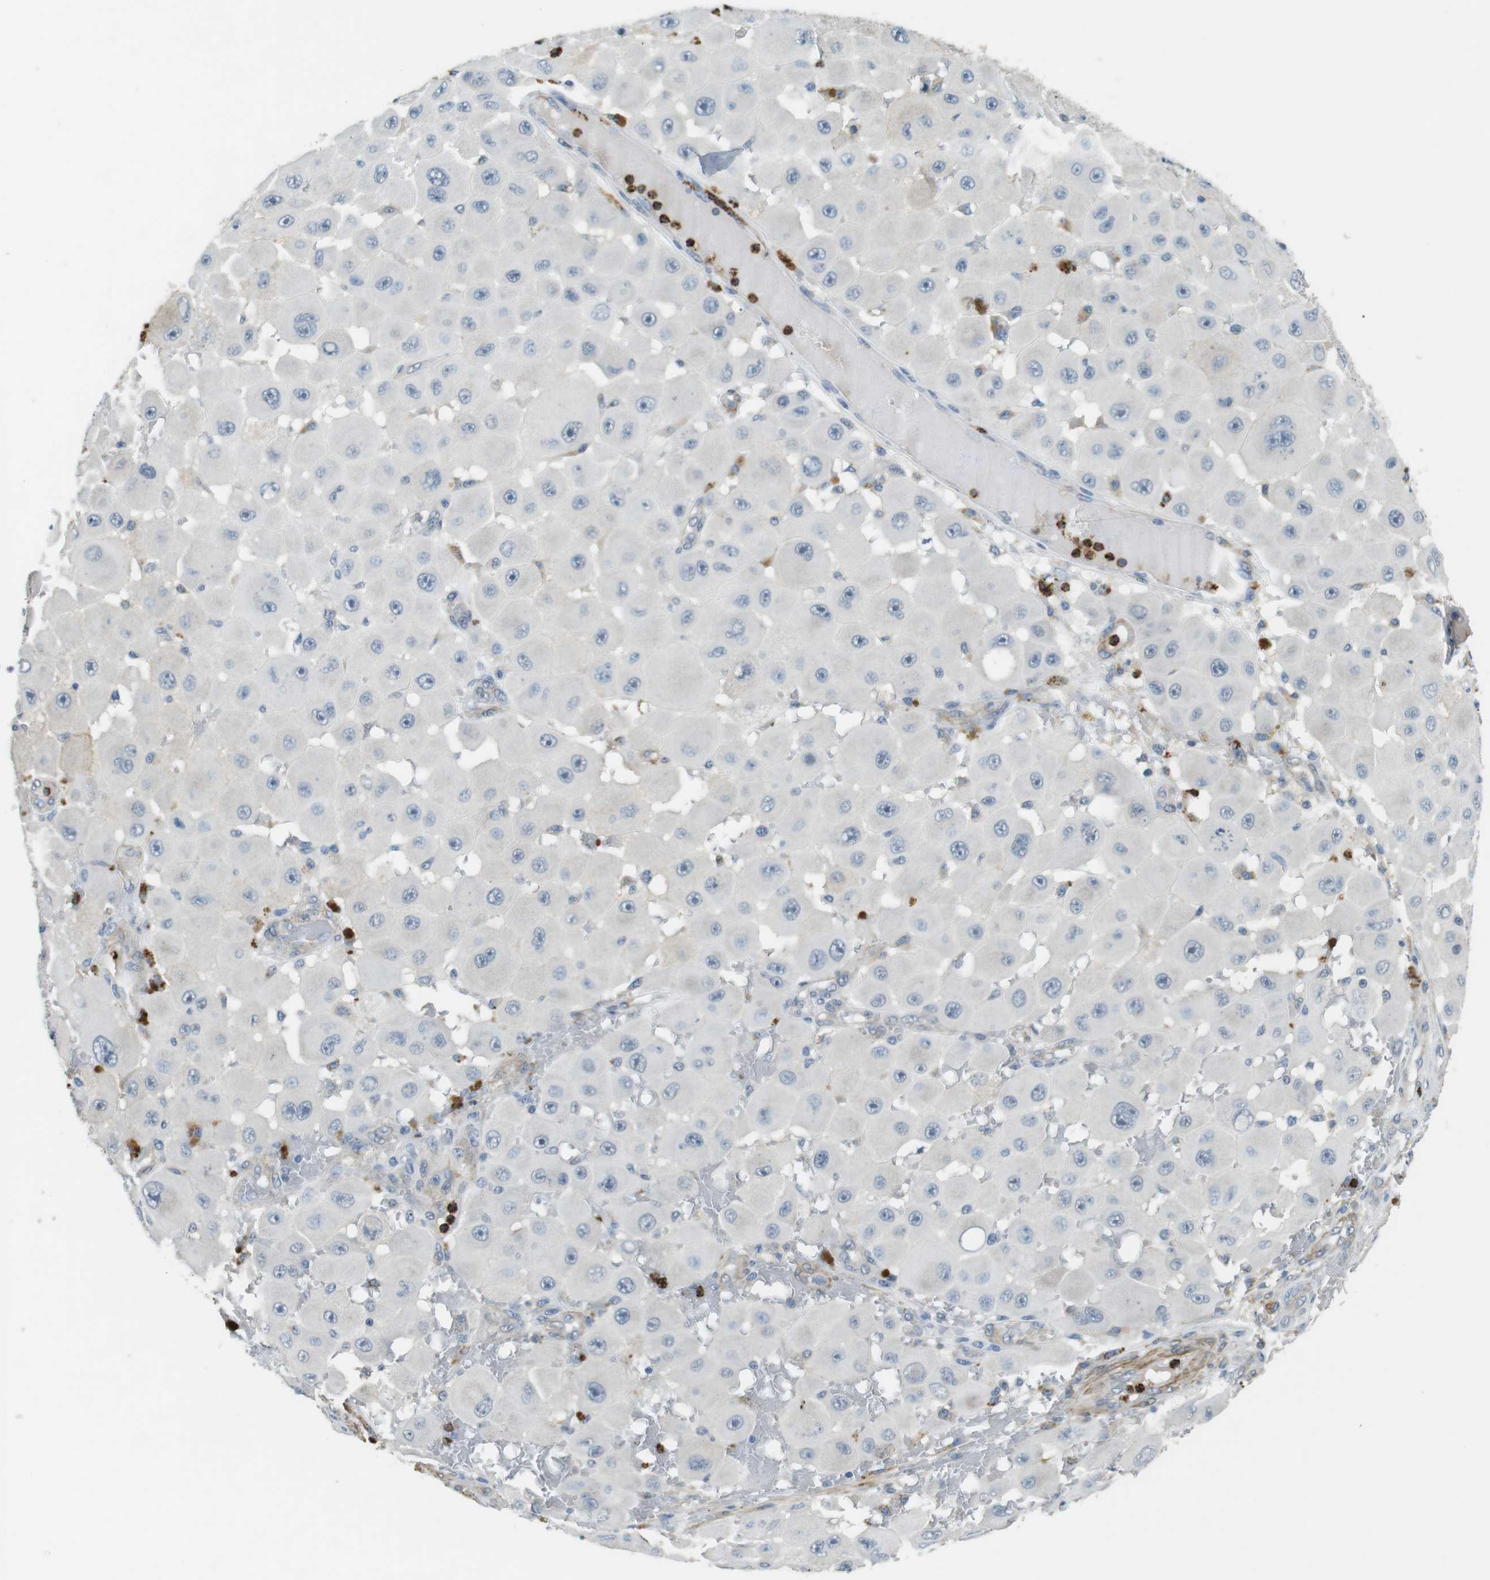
{"staining": {"intensity": "negative", "quantity": "none", "location": "none"}, "tissue": "melanoma", "cell_type": "Tumor cells", "image_type": "cancer", "snomed": [{"axis": "morphology", "description": "Malignant melanoma, NOS"}, {"axis": "topography", "description": "Skin"}], "caption": "Immunohistochemistry (IHC) of human malignant melanoma shows no staining in tumor cells.", "gene": "GZMM", "patient": {"sex": "female", "age": 81}}